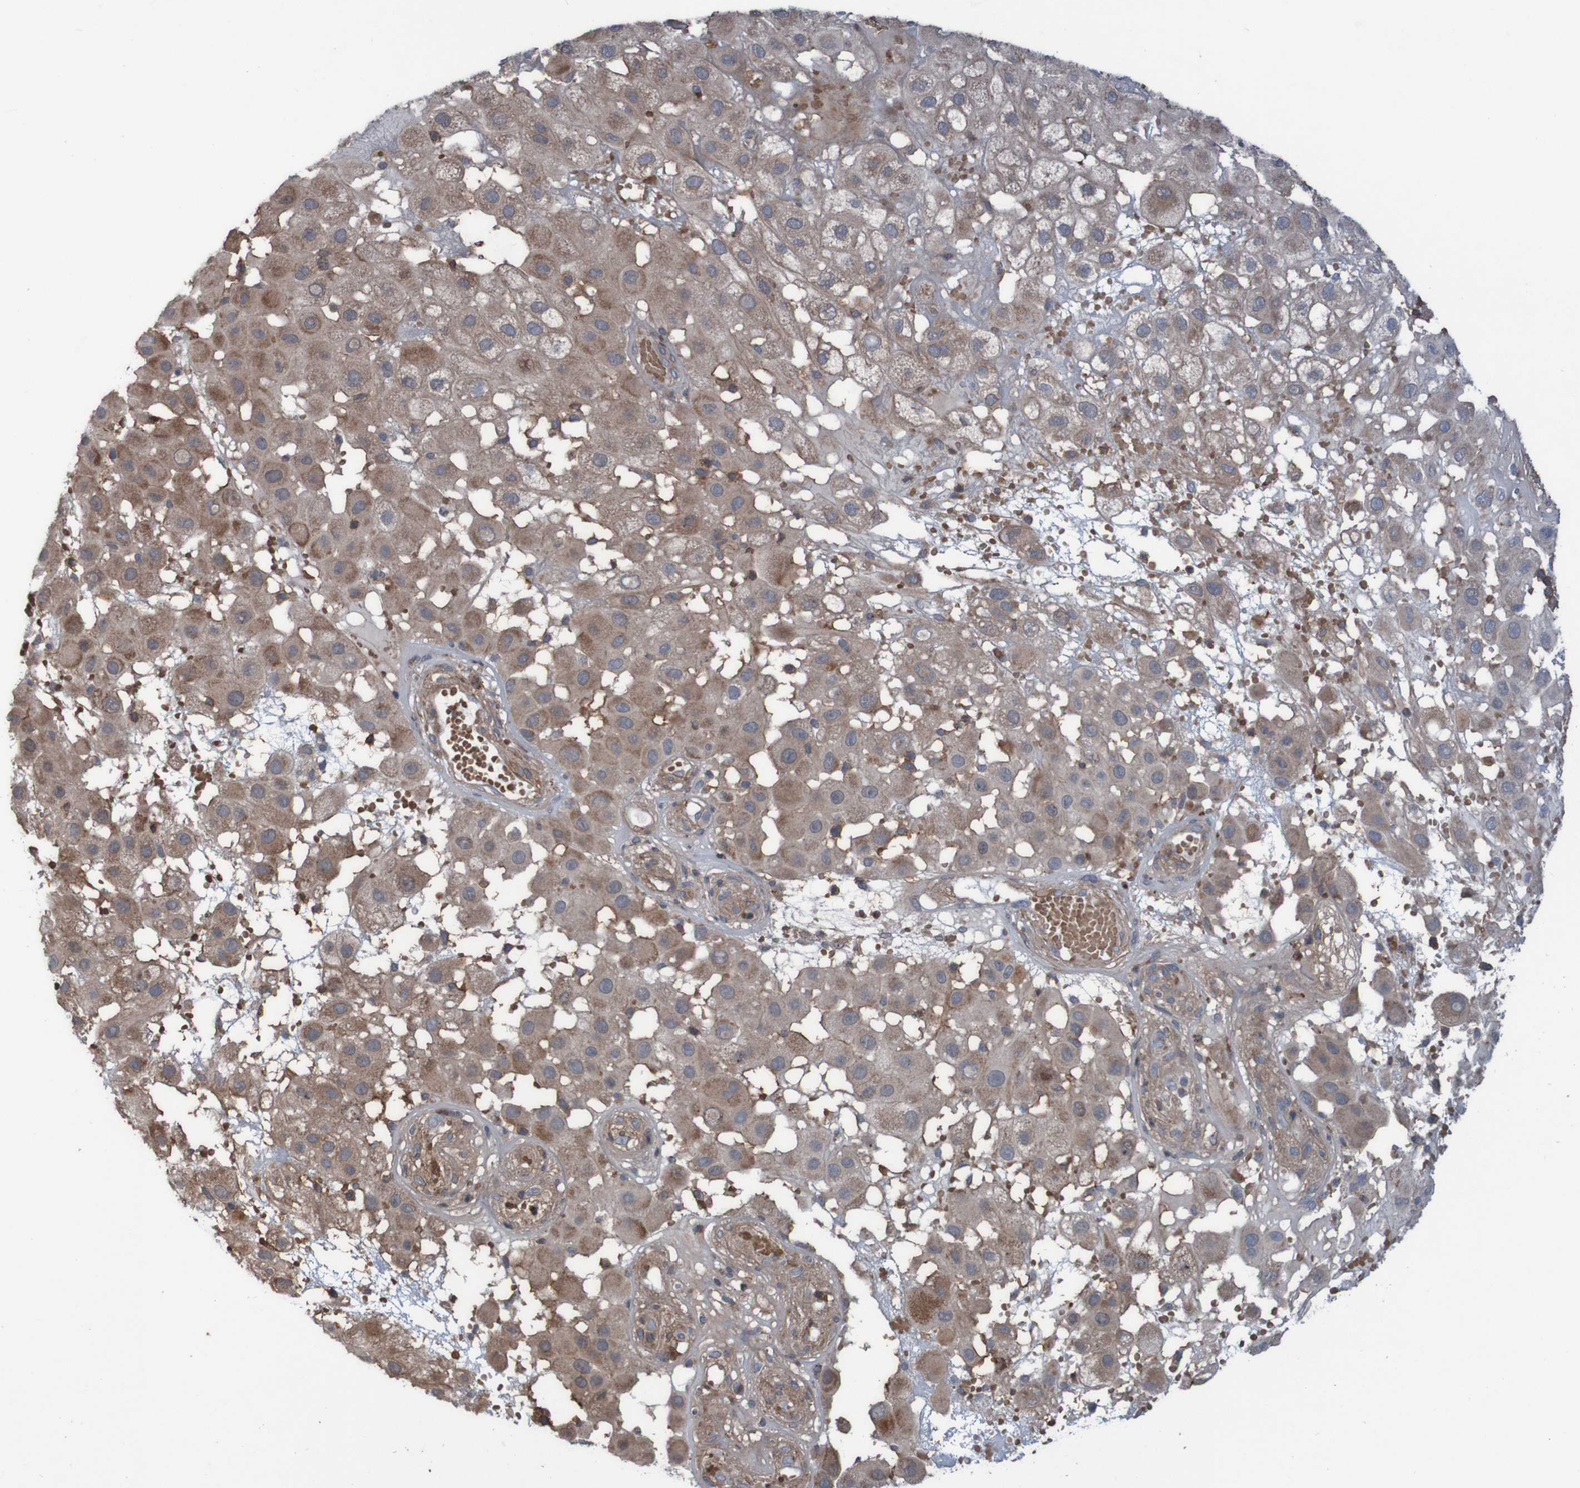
{"staining": {"intensity": "moderate", "quantity": ">75%", "location": "cytoplasmic/membranous"}, "tissue": "melanoma", "cell_type": "Tumor cells", "image_type": "cancer", "snomed": [{"axis": "morphology", "description": "Malignant melanoma, NOS"}, {"axis": "topography", "description": "Skin"}], "caption": "The immunohistochemical stain shows moderate cytoplasmic/membranous expression in tumor cells of melanoma tissue.", "gene": "PDGFB", "patient": {"sex": "female", "age": 81}}